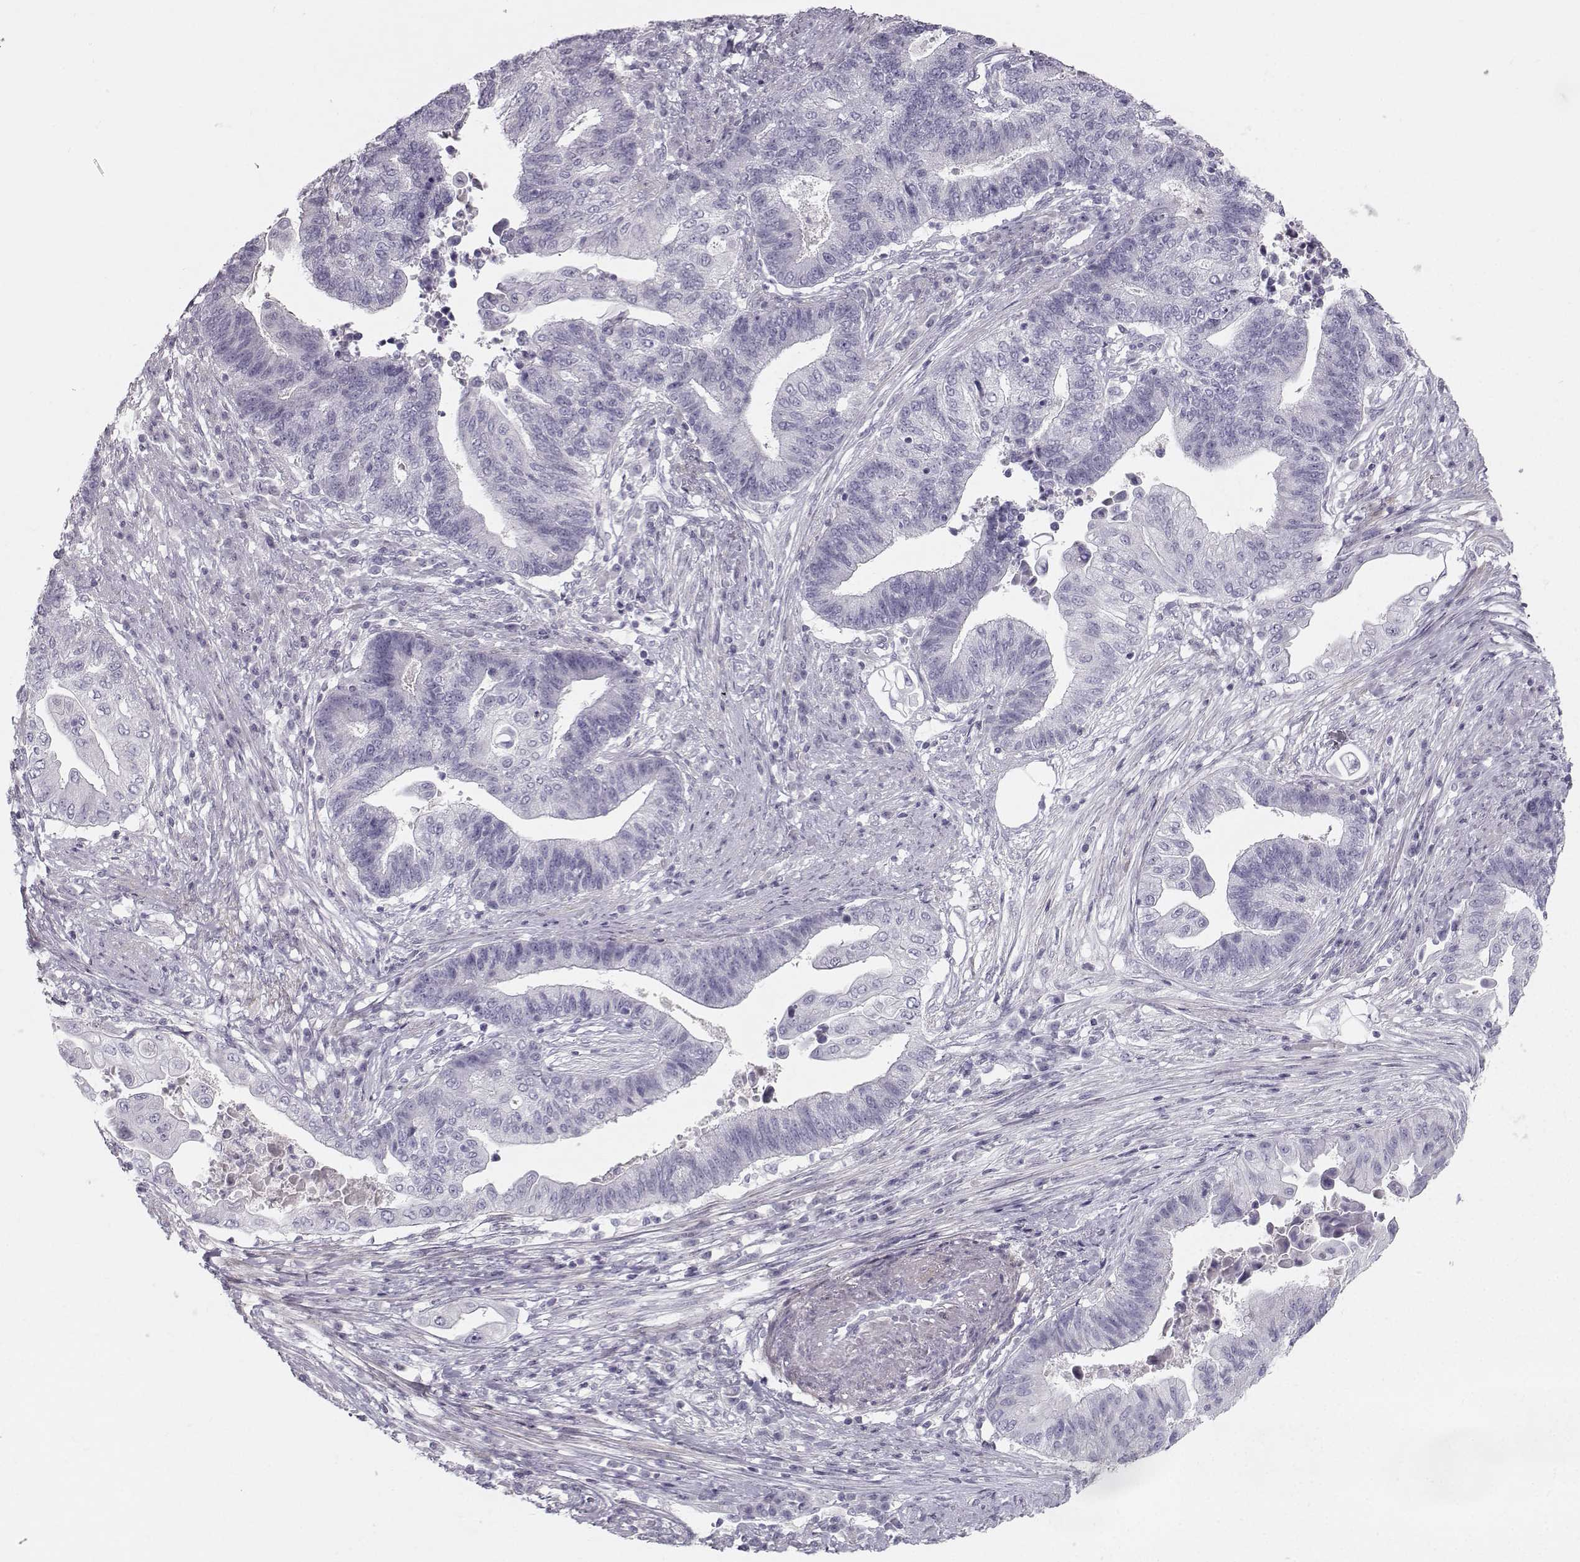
{"staining": {"intensity": "negative", "quantity": "none", "location": "none"}, "tissue": "endometrial cancer", "cell_type": "Tumor cells", "image_type": "cancer", "snomed": [{"axis": "morphology", "description": "Adenocarcinoma, NOS"}, {"axis": "topography", "description": "Uterus"}, {"axis": "topography", "description": "Endometrium"}], "caption": "High power microscopy histopathology image of an IHC image of endometrial adenocarcinoma, revealing no significant staining in tumor cells.", "gene": "CASR", "patient": {"sex": "female", "age": 54}}